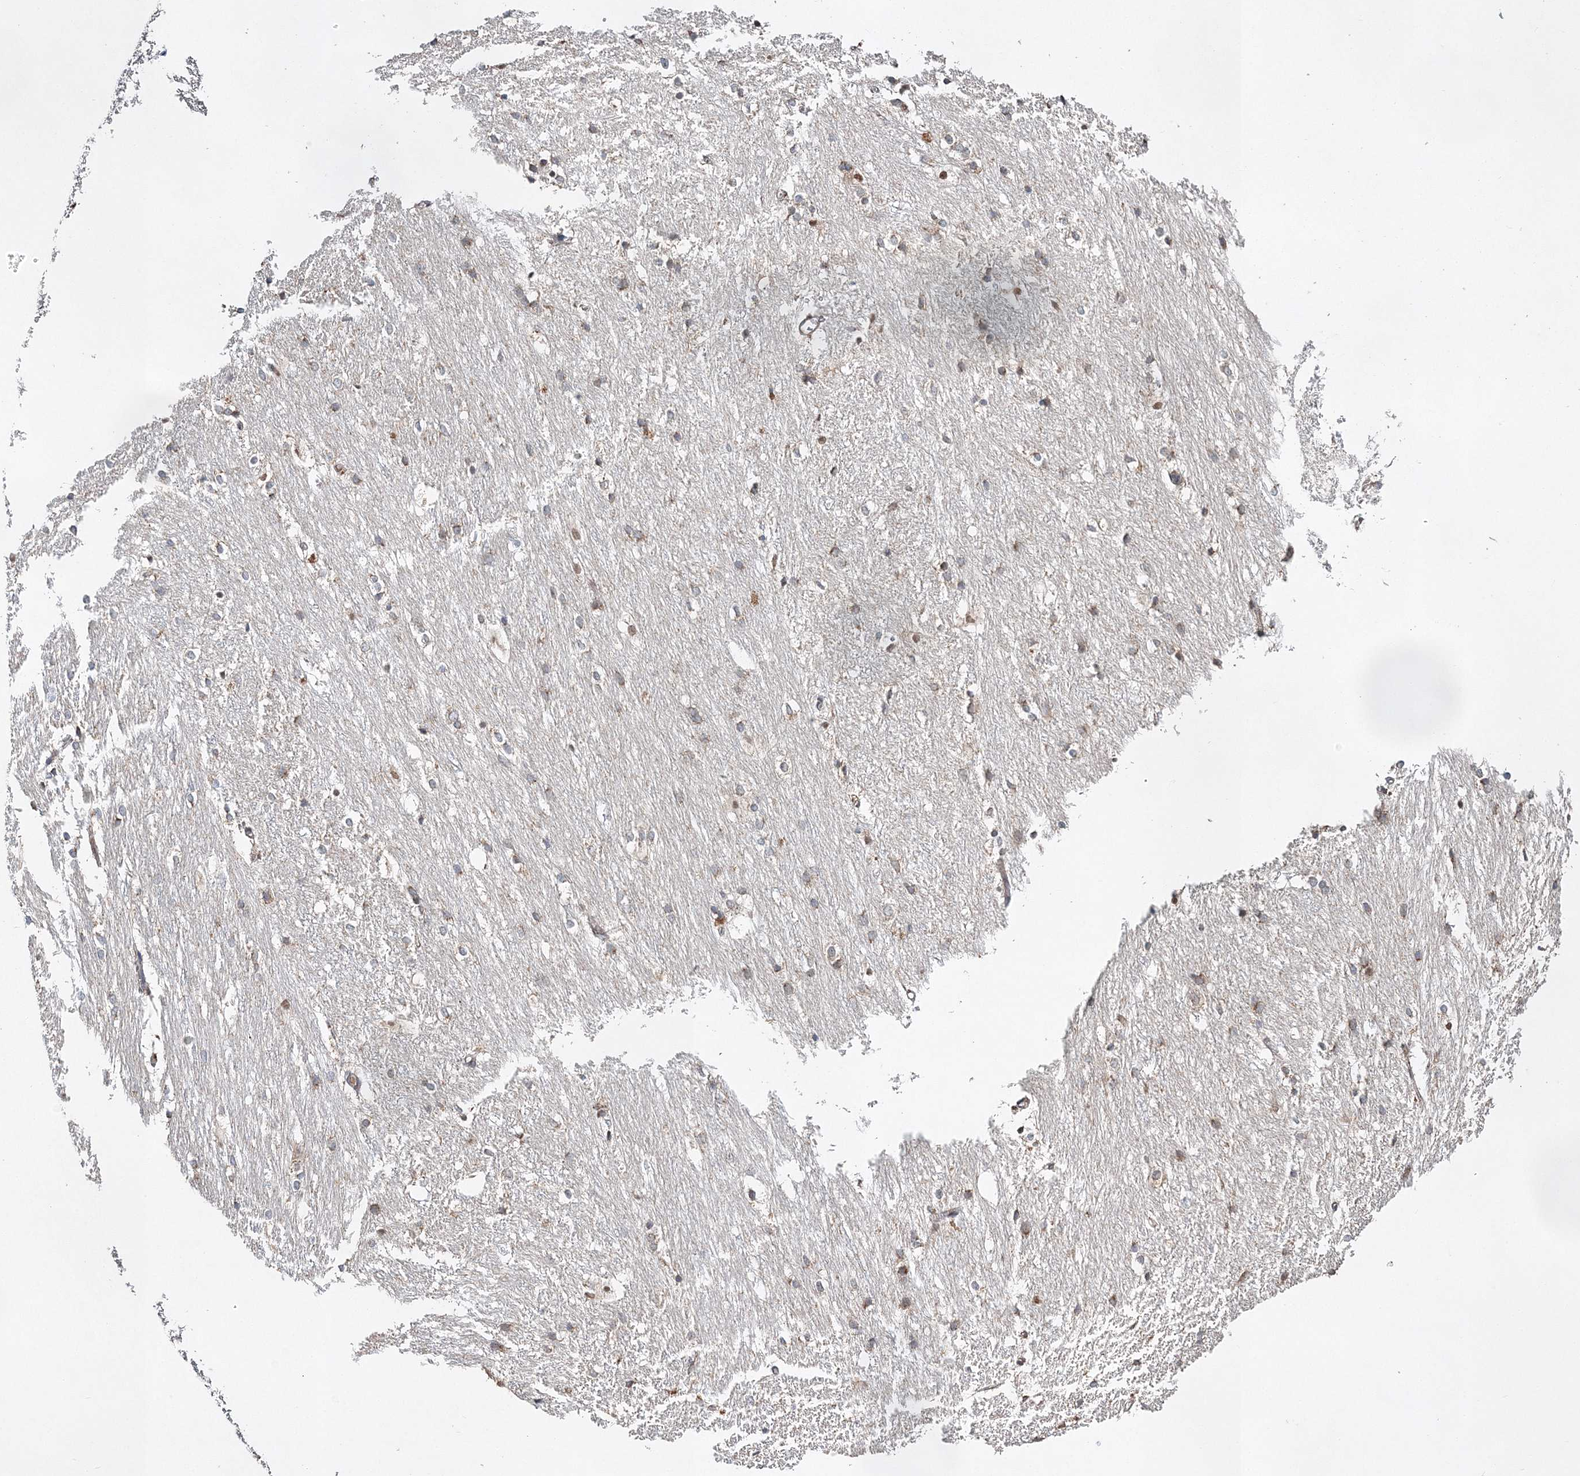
{"staining": {"intensity": "moderate", "quantity": "25%-75%", "location": "cytoplasmic/membranous"}, "tissue": "caudate", "cell_type": "Glial cells", "image_type": "normal", "snomed": [{"axis": "morphology", "description": "Normal tissue, NOS"}, {"axis": "topography", "description": "Lateral ventricle wall"}], "caption": "Human caudate stained for a protein (brown) demonstrates moderate cytoplasmic/membranous positive positivity in about 25%-75% of glial cells.", "gene": "C3orf38", "patient": {"sex": "female", "age": 19}}